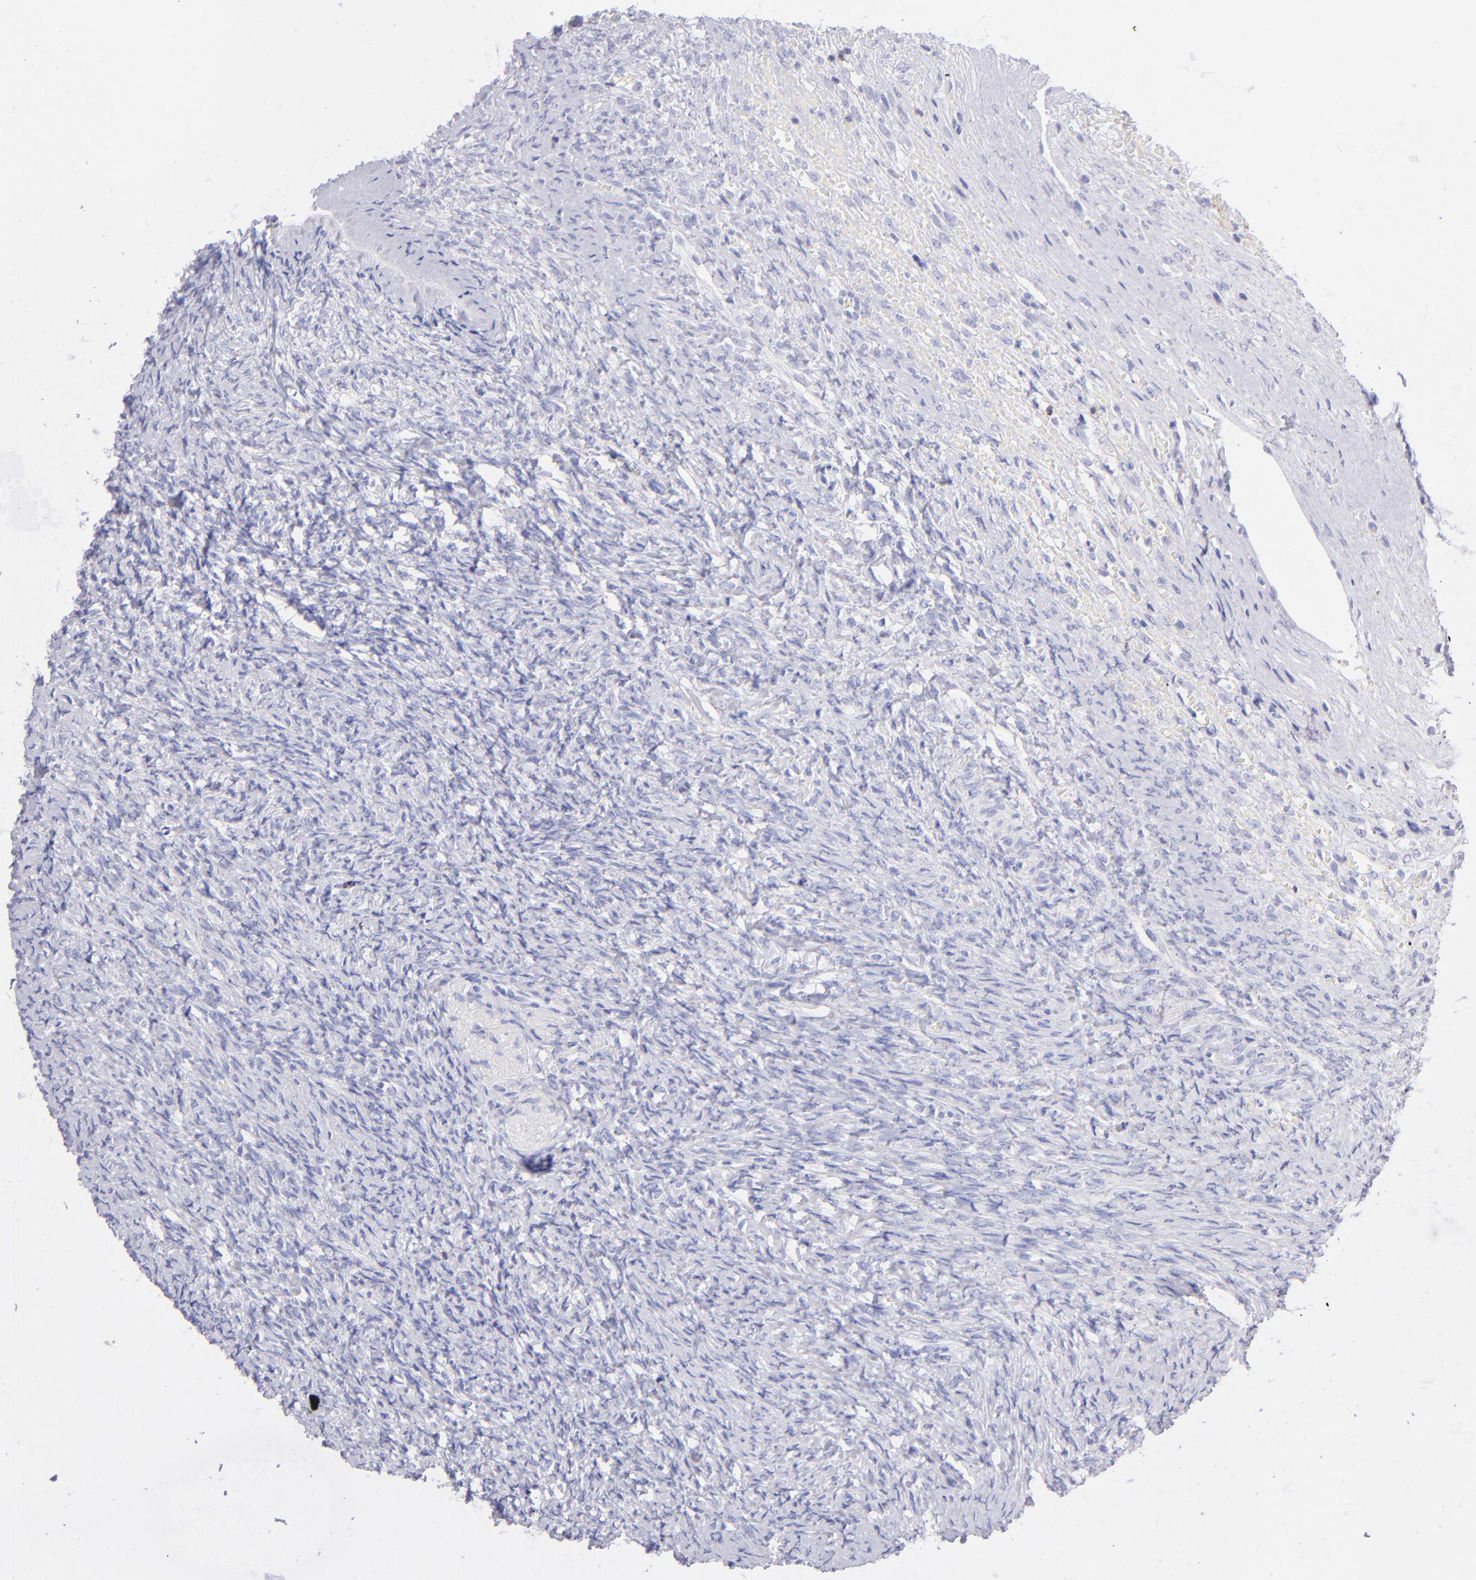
{"staining": {"intensity": "negative", "quantity": "none", "location": "none"}, "tissue": "ovary", "cell_type": "Follicle cells", "image_type": "normal", "snomed": [{"axis": "morphology", "description": "Normal tissue, NOS"}, {"axis": "topography", "description": "Ovary"}], "caption": "Immunohistochemistry (IHC) photomicrograph of benign ovary stained for a protein (brown), which demonstrates no positivity in follicle cells.", "gene": "CD69", "patient": {"sex": "female", "age": 56}}